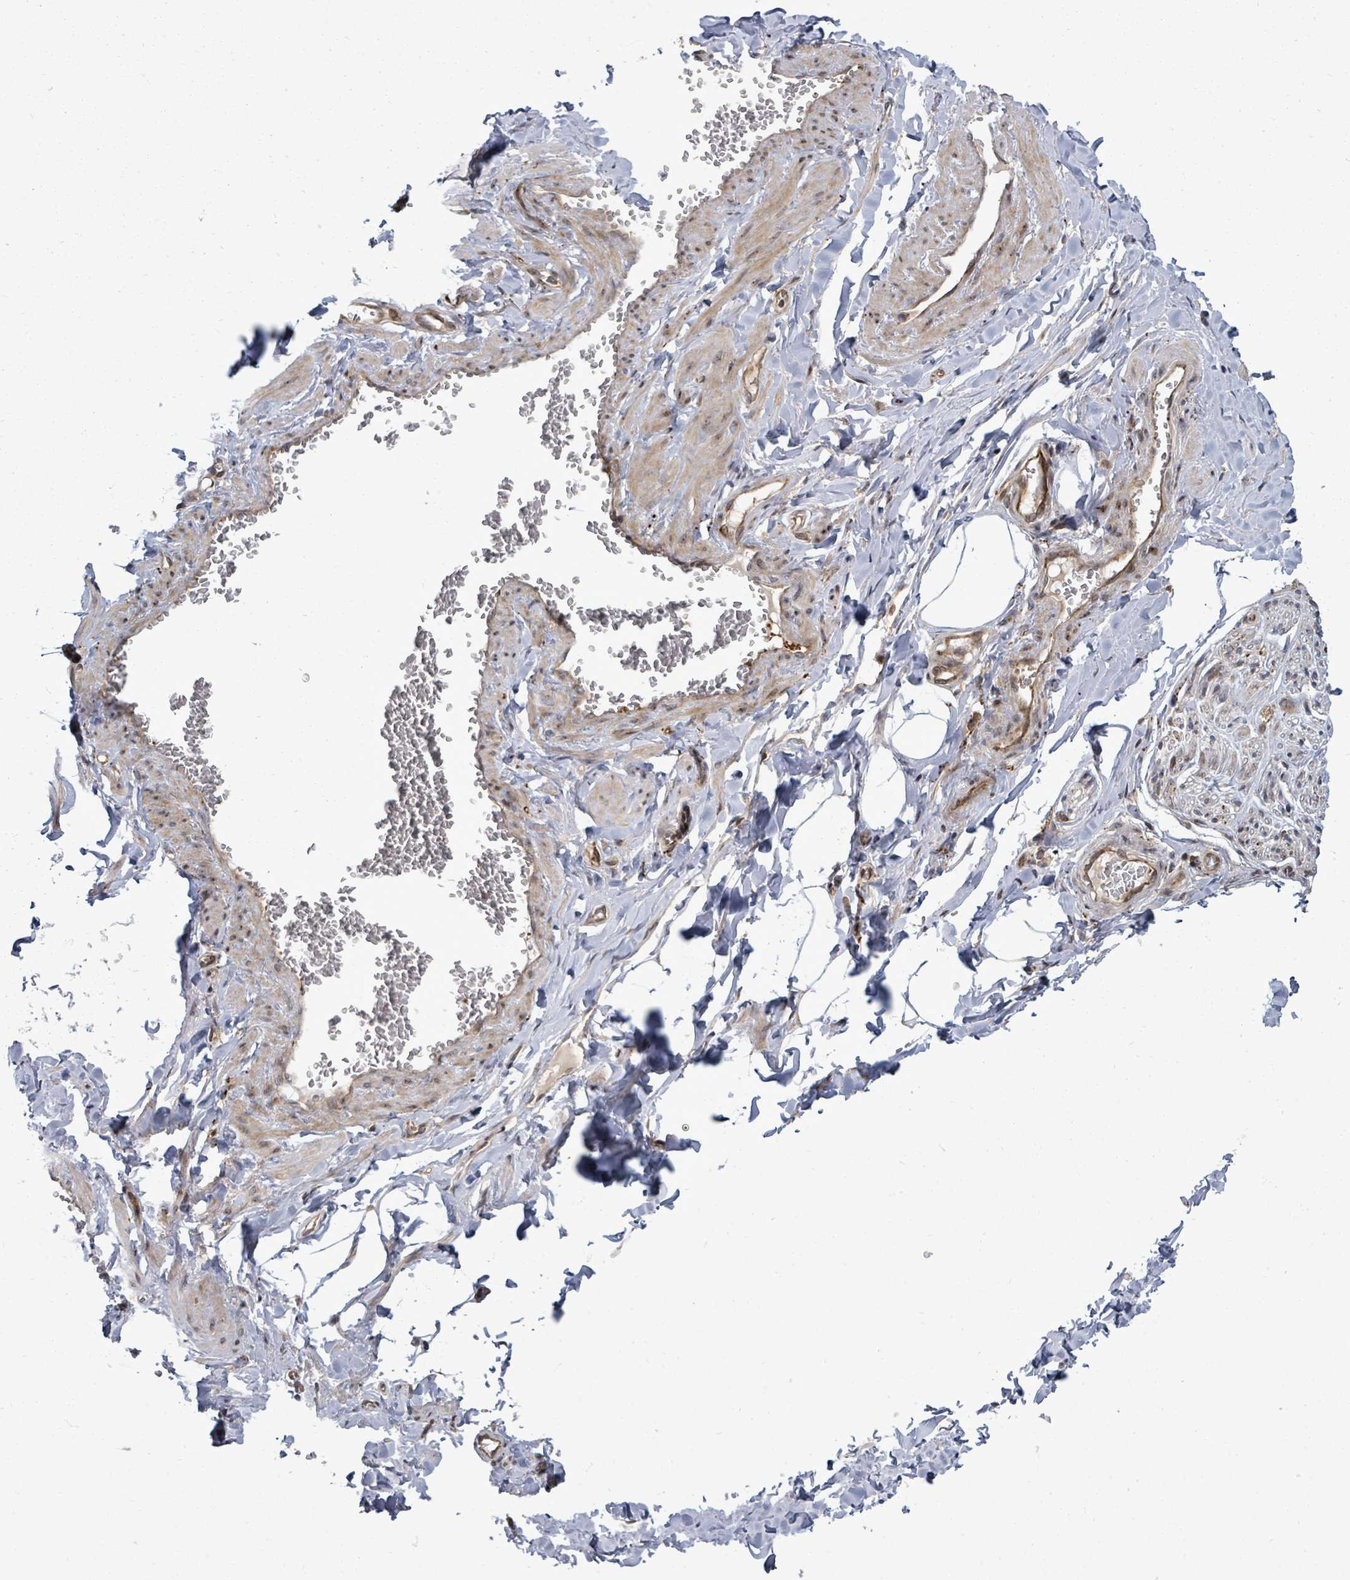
{"staining": {"intensity": "negative", "quantity": "none", "location": "none"}, "tissue": "adipose tissue", "cell_type": "Adipocytes", "image_type": "normal", "snomed": [{"axis": "morphology", "description": "Normal tissue, NOS"}, {"axis": "topography", "description": "Soft tissue"}, {"axis": "topography", "description": "Adipose tissue"}, {"axis": "topography", "description": "Vascular tissue"}, {"axis": "topography", "description": "Peripheral nerve tissue"}], "caption": "Adipocytes are negative for brown protein staining in normal adipose tissue. The staining was performed using DAB (3,3'-diaminobenzidine) to visualize the protein expression in brown, while the nuclei were stained in blue with hematoxylin (Magnification: 20x).", "gene": "EIF3CL", "patient": {"sex": "male", "age": 46}}